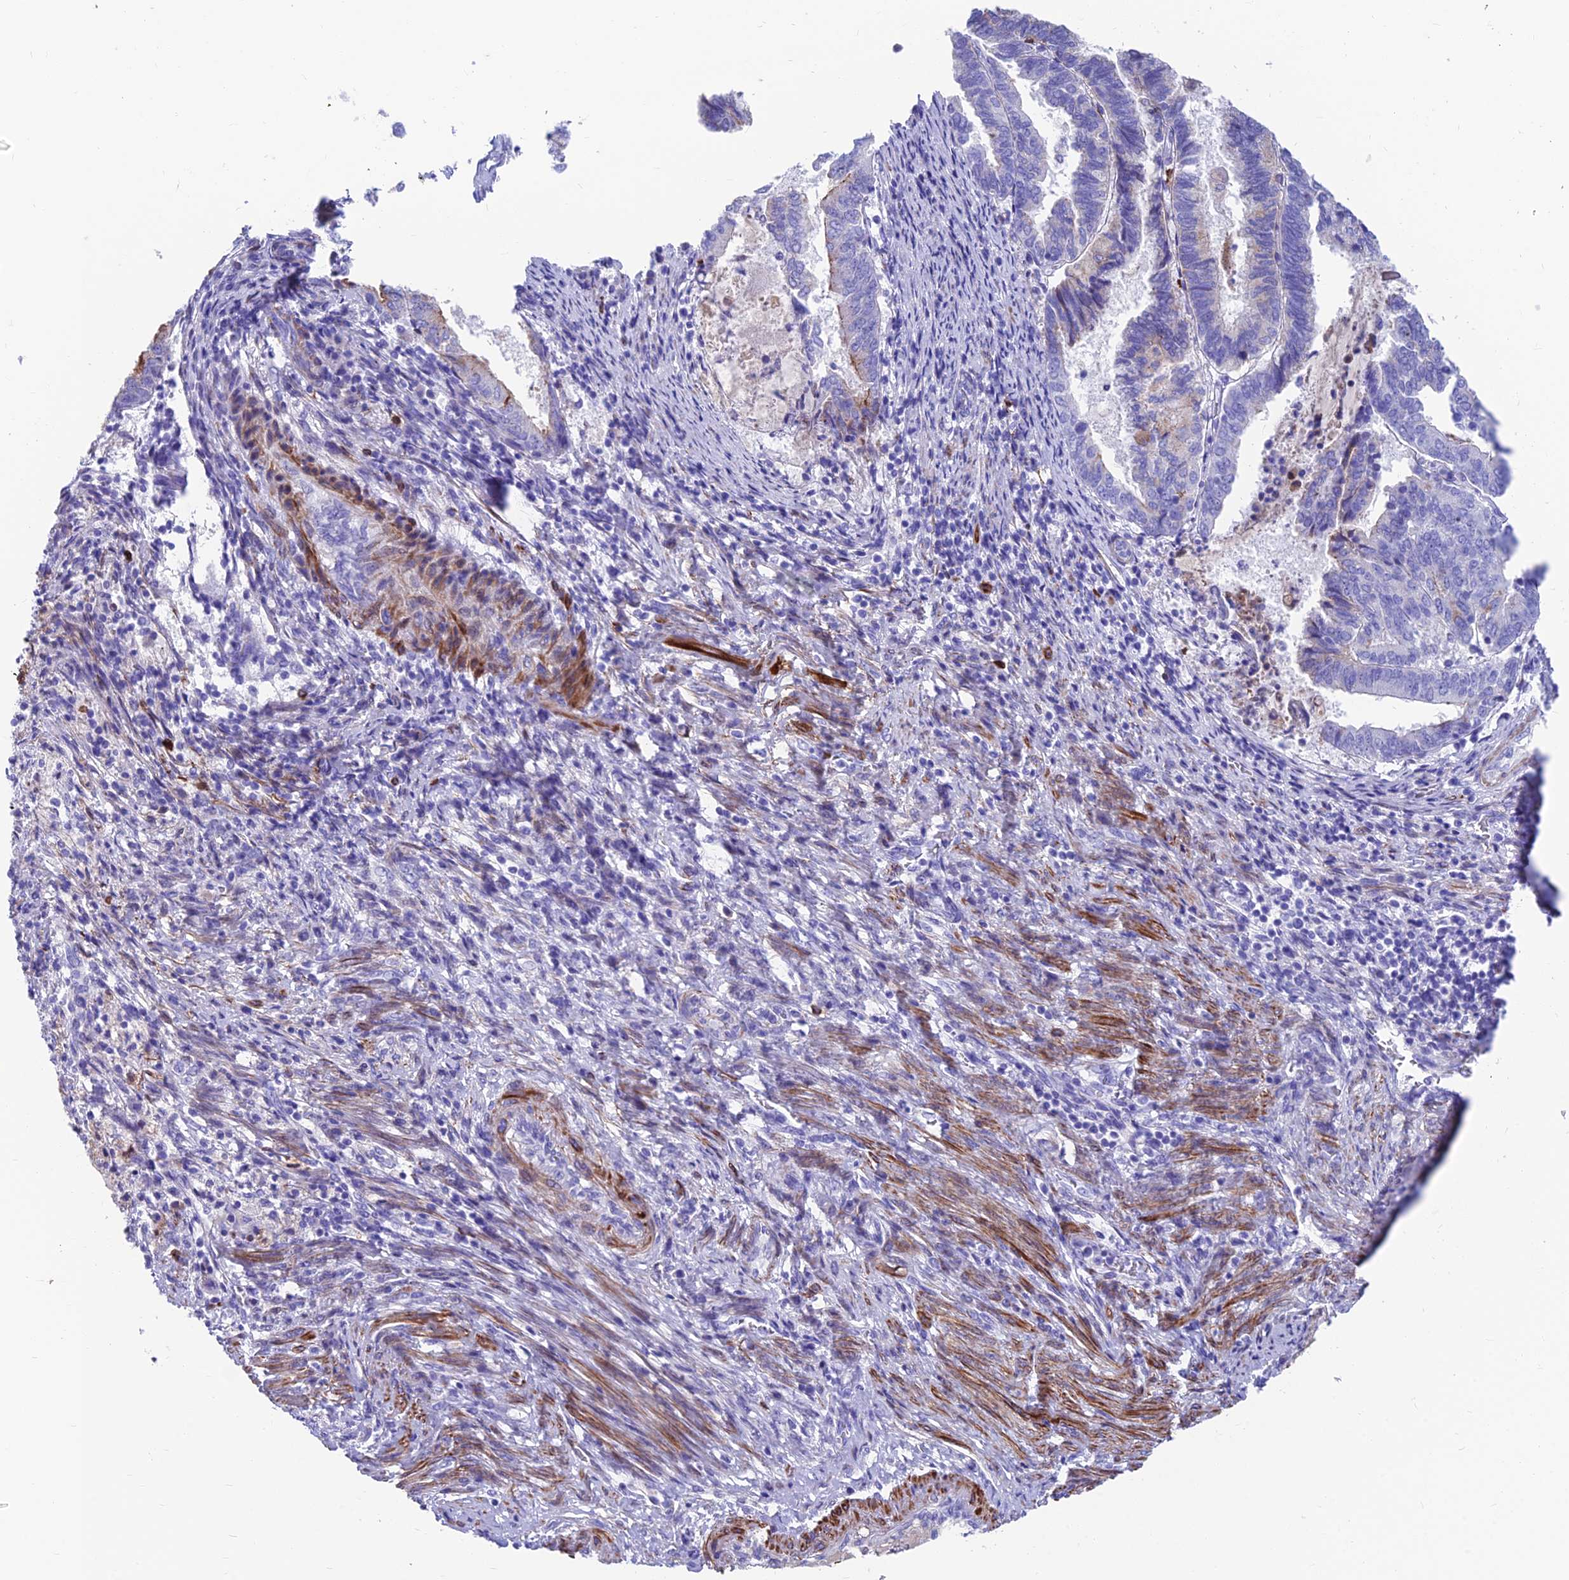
{"staining": {"intensity": "moderate", "quantity": "<25%", "location": "cytoplasmic/membranous"}, "tissue": "endometrial cancer", "cell_type": "Tumor cells", "image_type": "cancer", "snomed": [{"axis": "morphology", "description": "Adenocarcinoma, NOS"}, {"axis": "topography", "description": "Endometrium"}], "caption": "Endometrial cancer (adenocarcinoma) stained with a protein marker exhibits moderate staining in tumor cells.", "gene": "GNG11", "patient": {"sex": "female", "age": 80}}